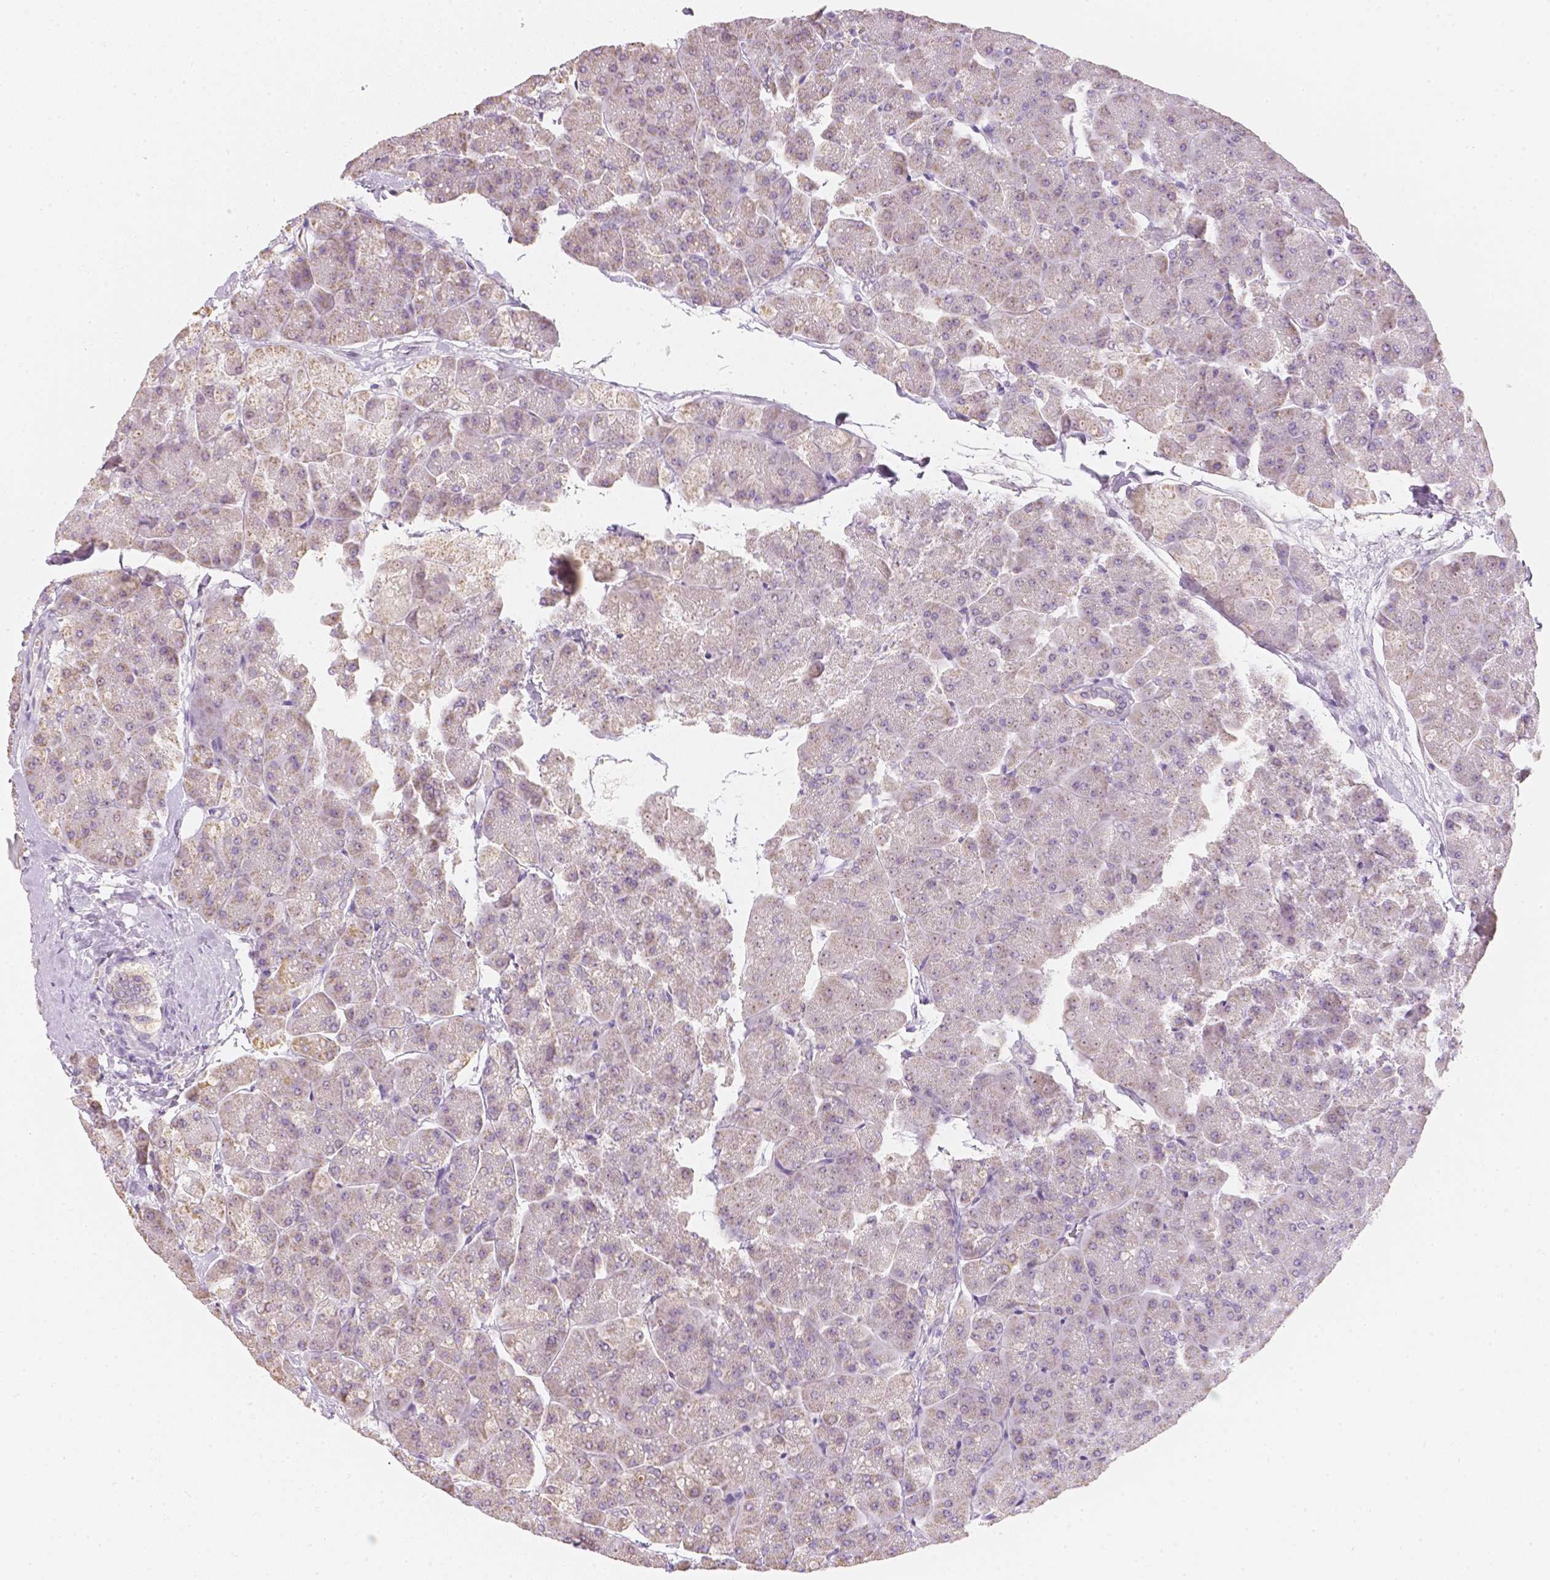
{"staining": {"intensity": "weak", "quantity": "<25%", "location": "cytoplasmic/membranous,nuclear"}, "tissue": "pancreas", "cell_type": "Exocrine glandular cells", "image_type": "normal", "snomed": [{"axis": "morphology", "description": "Normal tissue, NOS"}, {"axis": "topography", "description": "Pancreas"}, {"axis": "topography", "description": "Peripheral nerve tissue"}], "caption": "This is an immunohistochemistry (IHC) photomicrograph of unremarkable pancreas. There is no expression in exocrine glandular cells.", "gene": "NVL", "patient": {"sex": "male", "age": 54}}